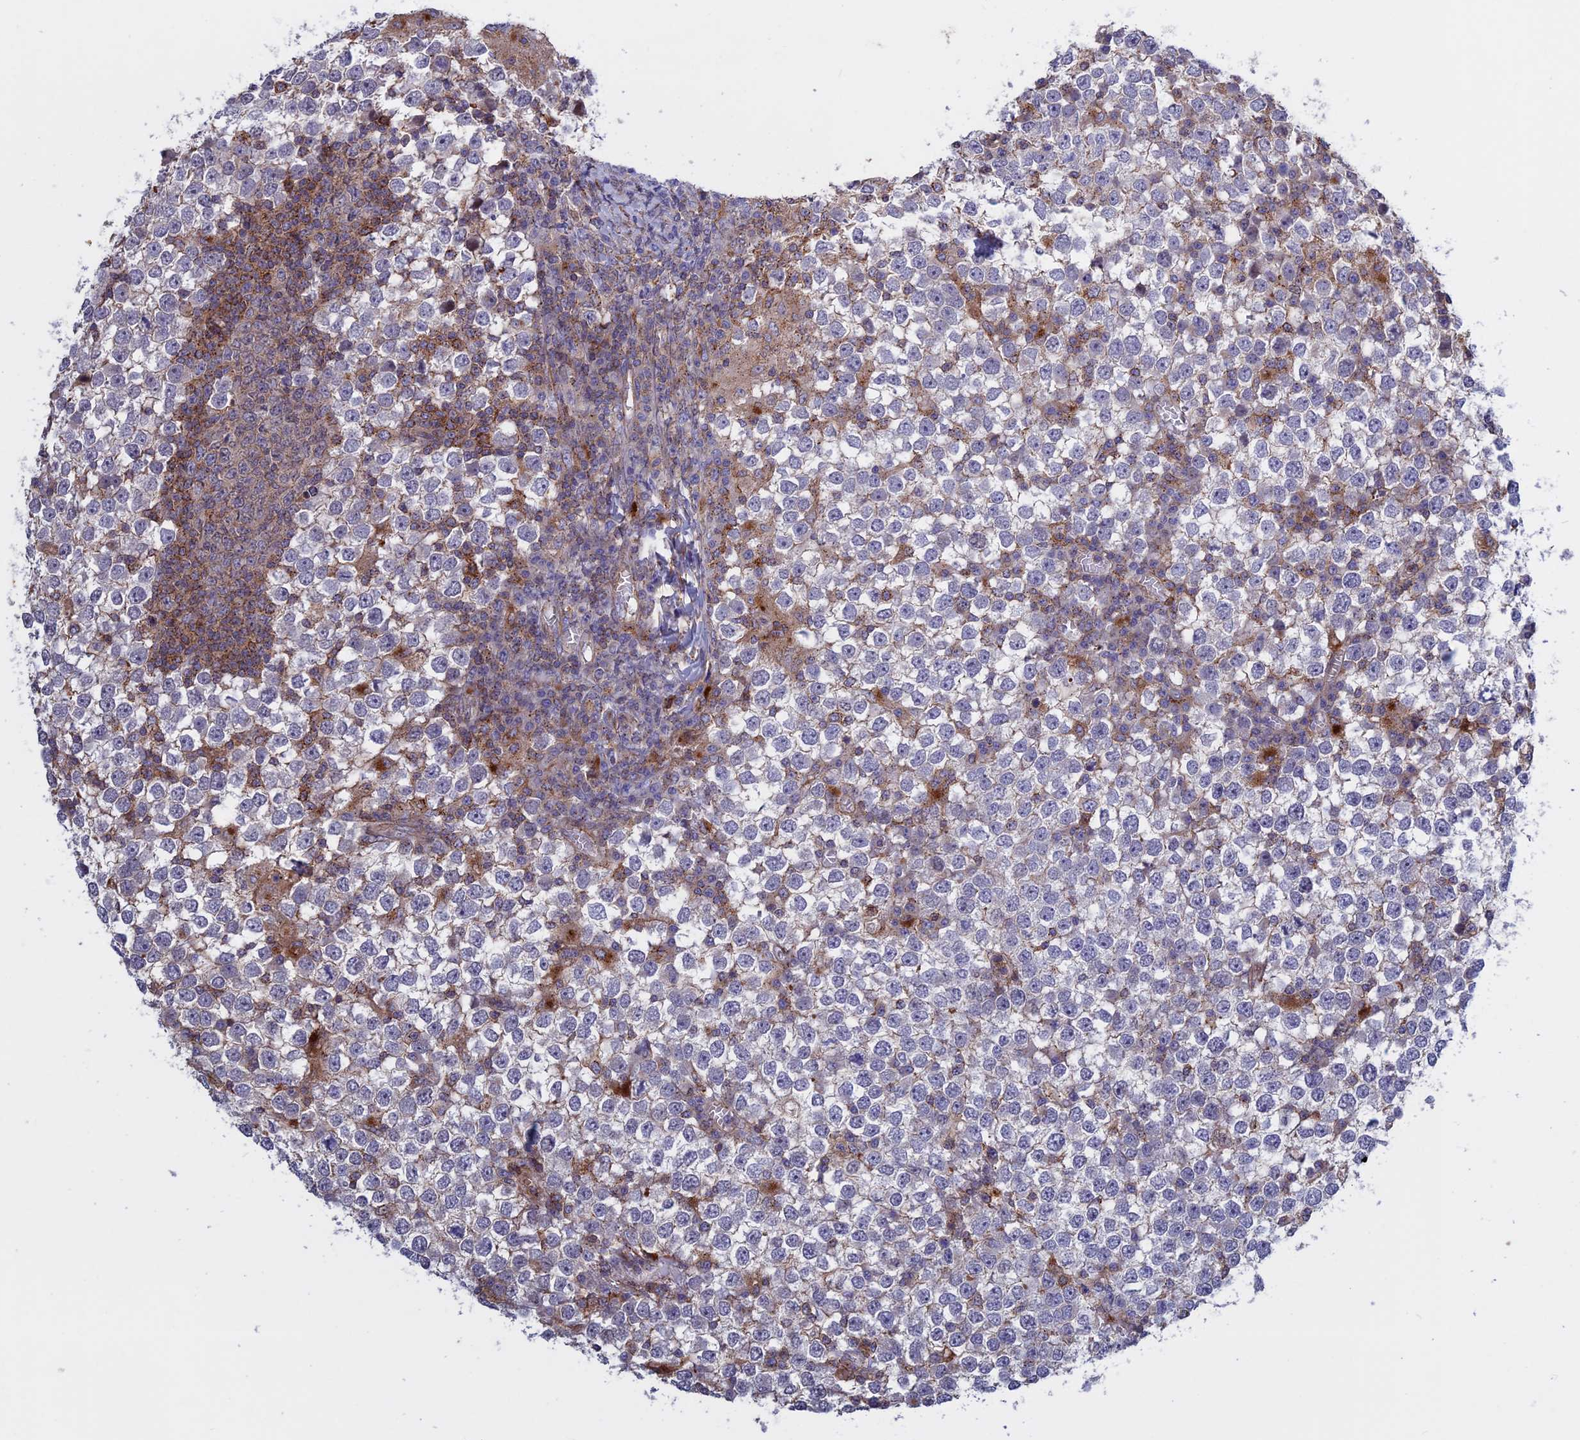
{"staining": {"intensity": "negative", "quantity": "none", "location": "none"}, "tissue": "testis cancer", "cell_type": "Tumor cells", "image_type": "cancer", "snomed": [{"axis": "morphology", "description": "Seminoma, NOS"}, {"axis": "topography", "description": "Testis"}], "caption": "High power microscopy image of an IHC image of testis cancer, revealing no significant staining in tumor cells.", "gene": "LYPD5", "patient": {"sex": "male", "age": 65}}